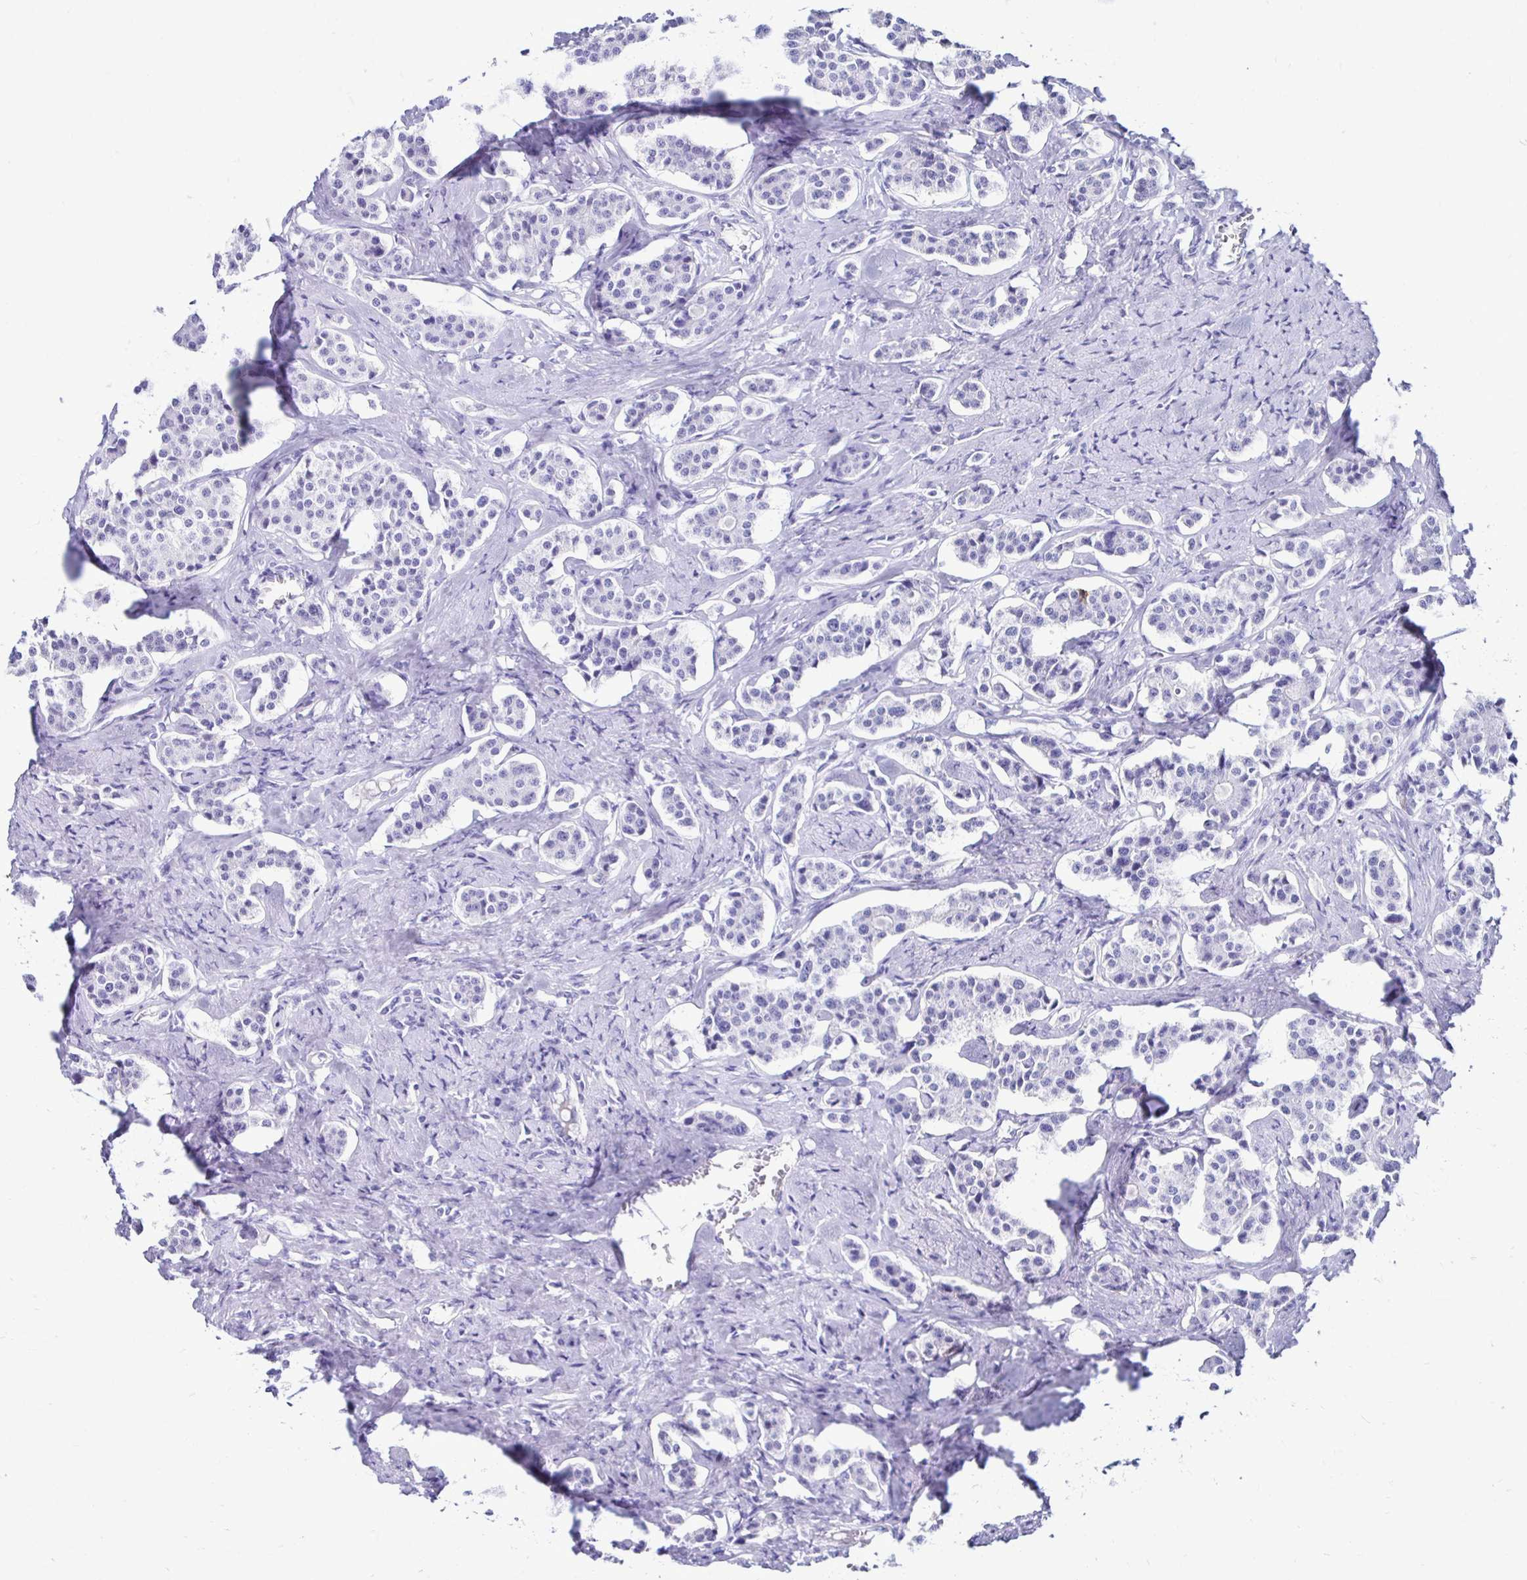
{"staining": {"intensity": "negative", "quantity": "none", "location": "none"}, "tissue": "carcinoid", "cell_type": "Tumor cells", "image_type": "cancer", "snomed": [{"axis": "morphology", "description": "Carcinoid, malignant, NOS"}, {"axis": "topography", "description": "Small intestine"}], "caption": "Immunohistochemistry (IHC) photomicrograph of carcinoid stained for a protein (brown), which demonstrates no staining in tumor cells. (Brightfield microscopy of DAB (3,3'-diaminobenzidine) immunohistochemistry at high magnification).", "gene": "CST5", "patient": {"sex": "male", "age": 63}}